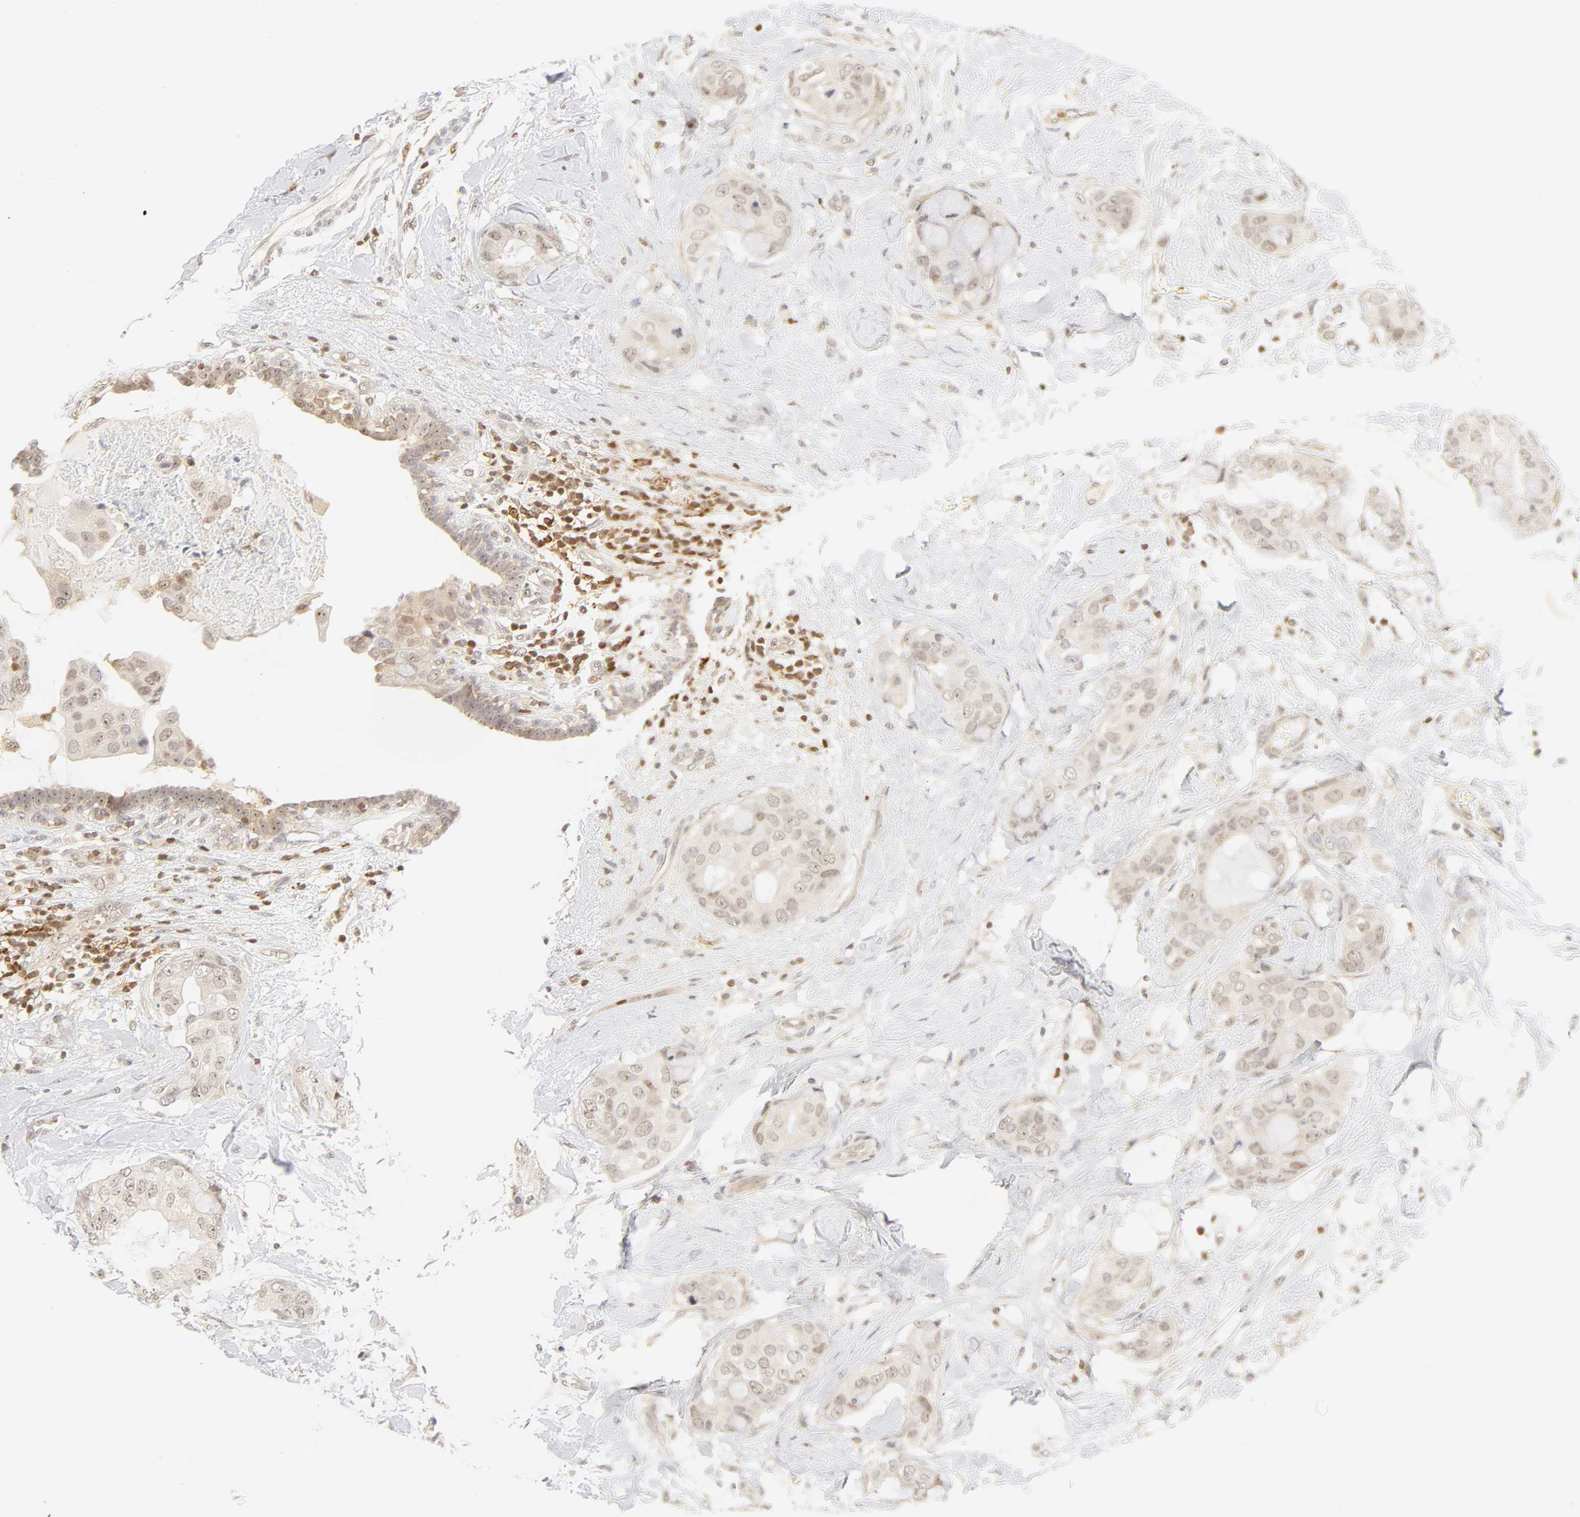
{"staining": {"intensity": "moderate", "quantity": ">75%", "location": "cytoplasmic/membranous,nuclear"}, "tissue": "breast cancer", "cell_type": "Tumor cells", "image_type": "cancer", "snomed": [{"axis": "morphology", "description": "Duct carcinoma"}, {"axis": "topography", "description": "Breast"}], "caption": "Immunohistochemistry (DAB) staining of human breast cancer (invasive ductal carcinoma) demonstrates moderate cytoplasmic/membranous and nuclear protein positivity in about >75% of tumor cells. The staining is performed using DAB brown chromogen to label protein expression. The nuclei are counter-stained blue using hematoxylin.", "gene": "KIF2A", "patient": {"sex": "female", "age": 40}}